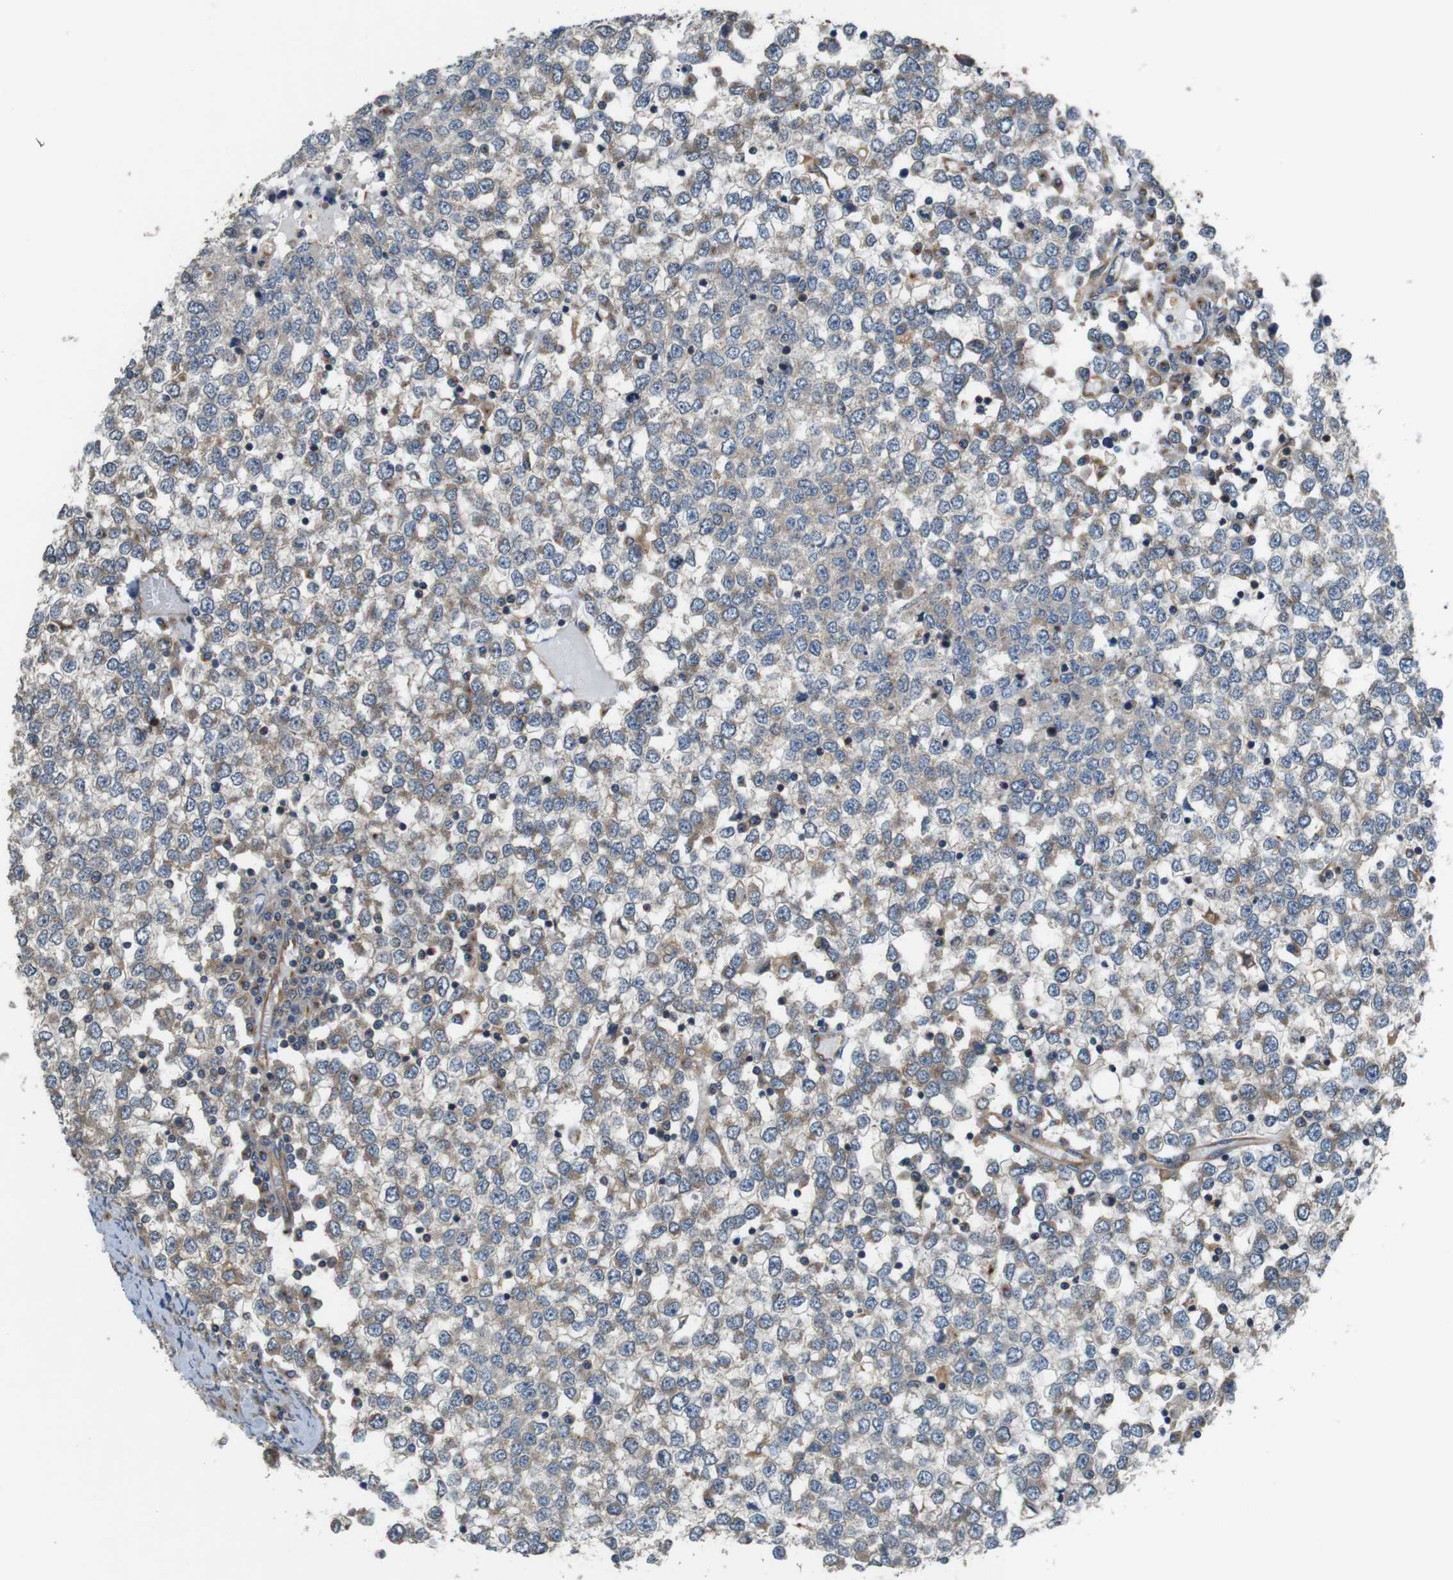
{"staining": {"intensity": "moderate", "quantity": "25%-75%", "location": "cytoplasmic/membranous"}, "tissue": "testis cancer", "cell_type": "Tumor cells", "image_type": "cancer", "snomed": [{"axis": "morphology", "description": "Seminoma, NOS"}, {"axis": "topography", "description": "Testis"}], "caption": "Protein staining exhibits moderate cytoplasmic/membranous expression in about 25%-75% of tumor cells in testis seminoma.", "gene": "DCTN1", "patient": {"sex": "male", "age": 65}}